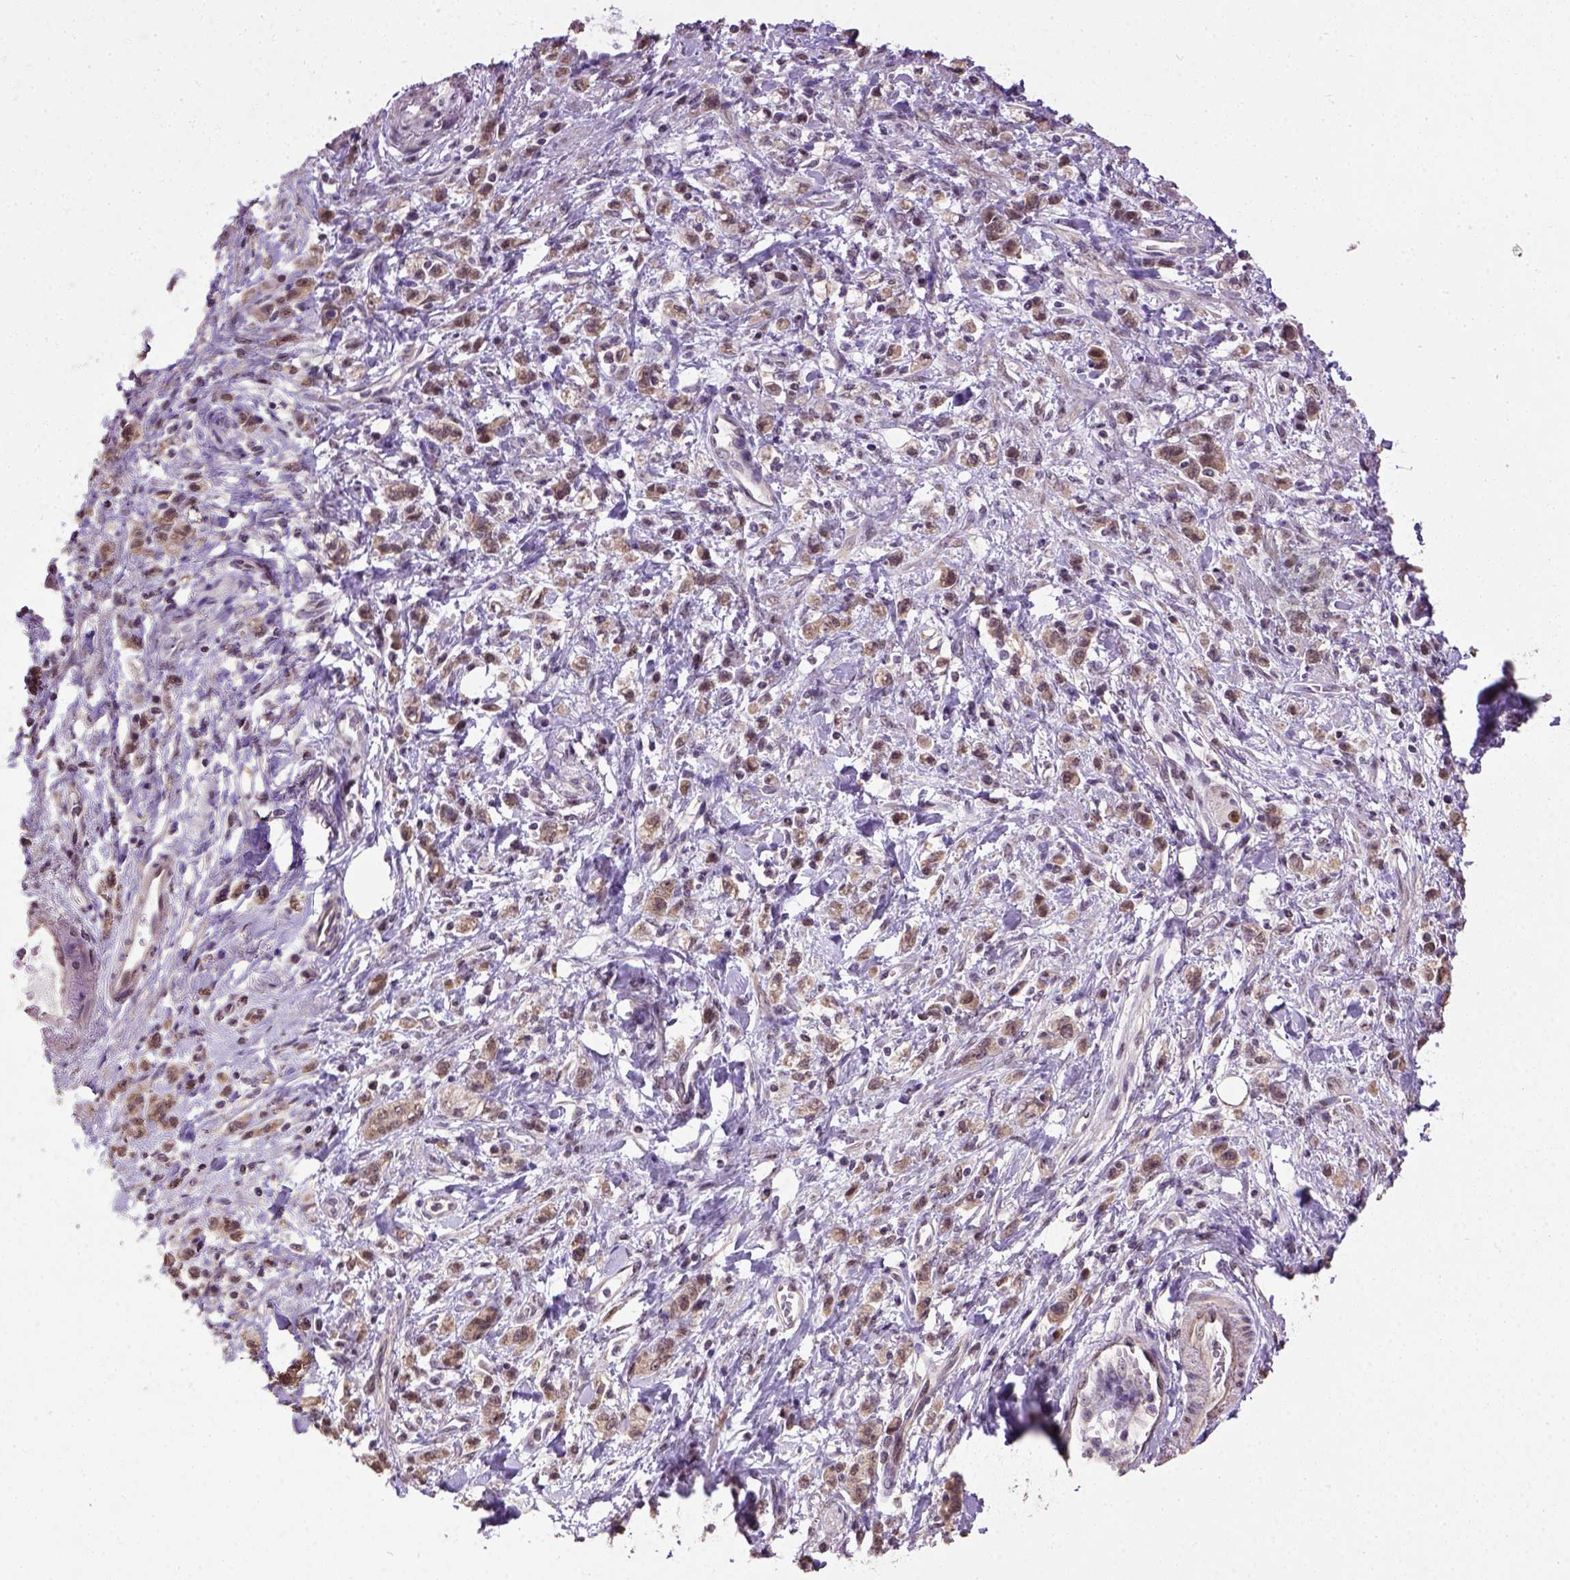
{"staining": {"intensity": "moderate", "quantity": ">75%", "location": "cytoplasmic/membranous,nuclear"}, "tissue": "stomach cancer", "cell_type": "Tumor cells", "image_type": "cancer", "snomed": [{"axis": "morphology", "description": "Adenocarcinoma, NOS"}, {"axis": "topography", "description": "Stomach"}], "caption": "Immunohistochemical staining of human stomach cancer shows moderate cytoplasmic/membranous and nuclear protein staining in about >75% of tumor cells.", "gene": "UBA3", "patient": {"sex": "male", "age": 77}}